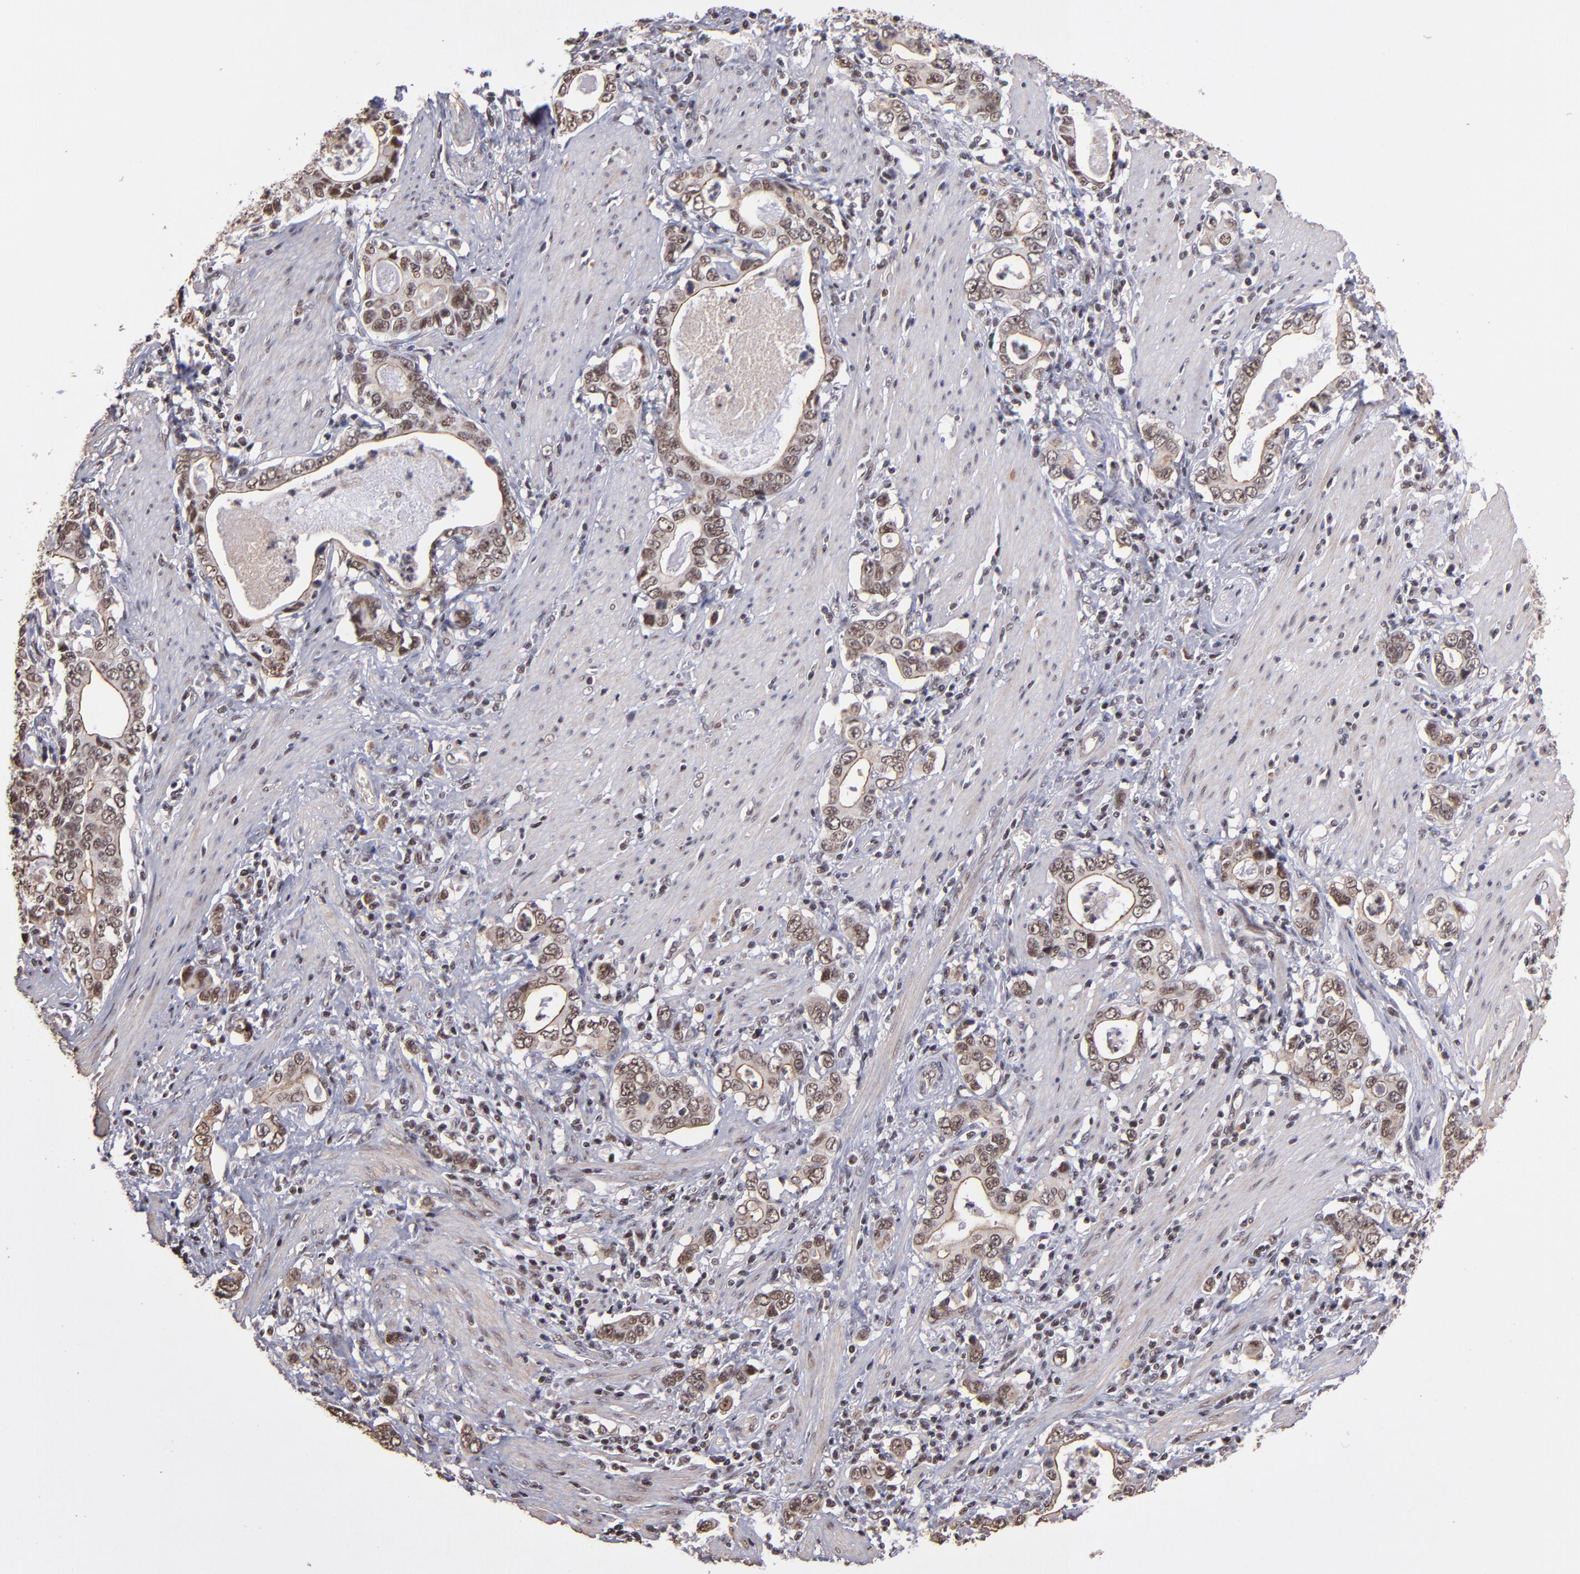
{"staining": {"intensity": "weak", "quantity": "25%-75%", "location": "nuclear"}, "tissue": "stomach cancer", "cell_type": "Tumor cells", "image_type": "cancer", "snomed": [{"axis": "morphology", "description": "Adenocarcinoma, NOS"}, {"axis": "topography", "description": "Stomach, lower"}], "caption": "Protein staining shows weak nuclear staining in approximately 25%-75% of tumor cells in stomach cancer.", "gene": "TERF2", "patient": {"sex": "female", "age": 72}}